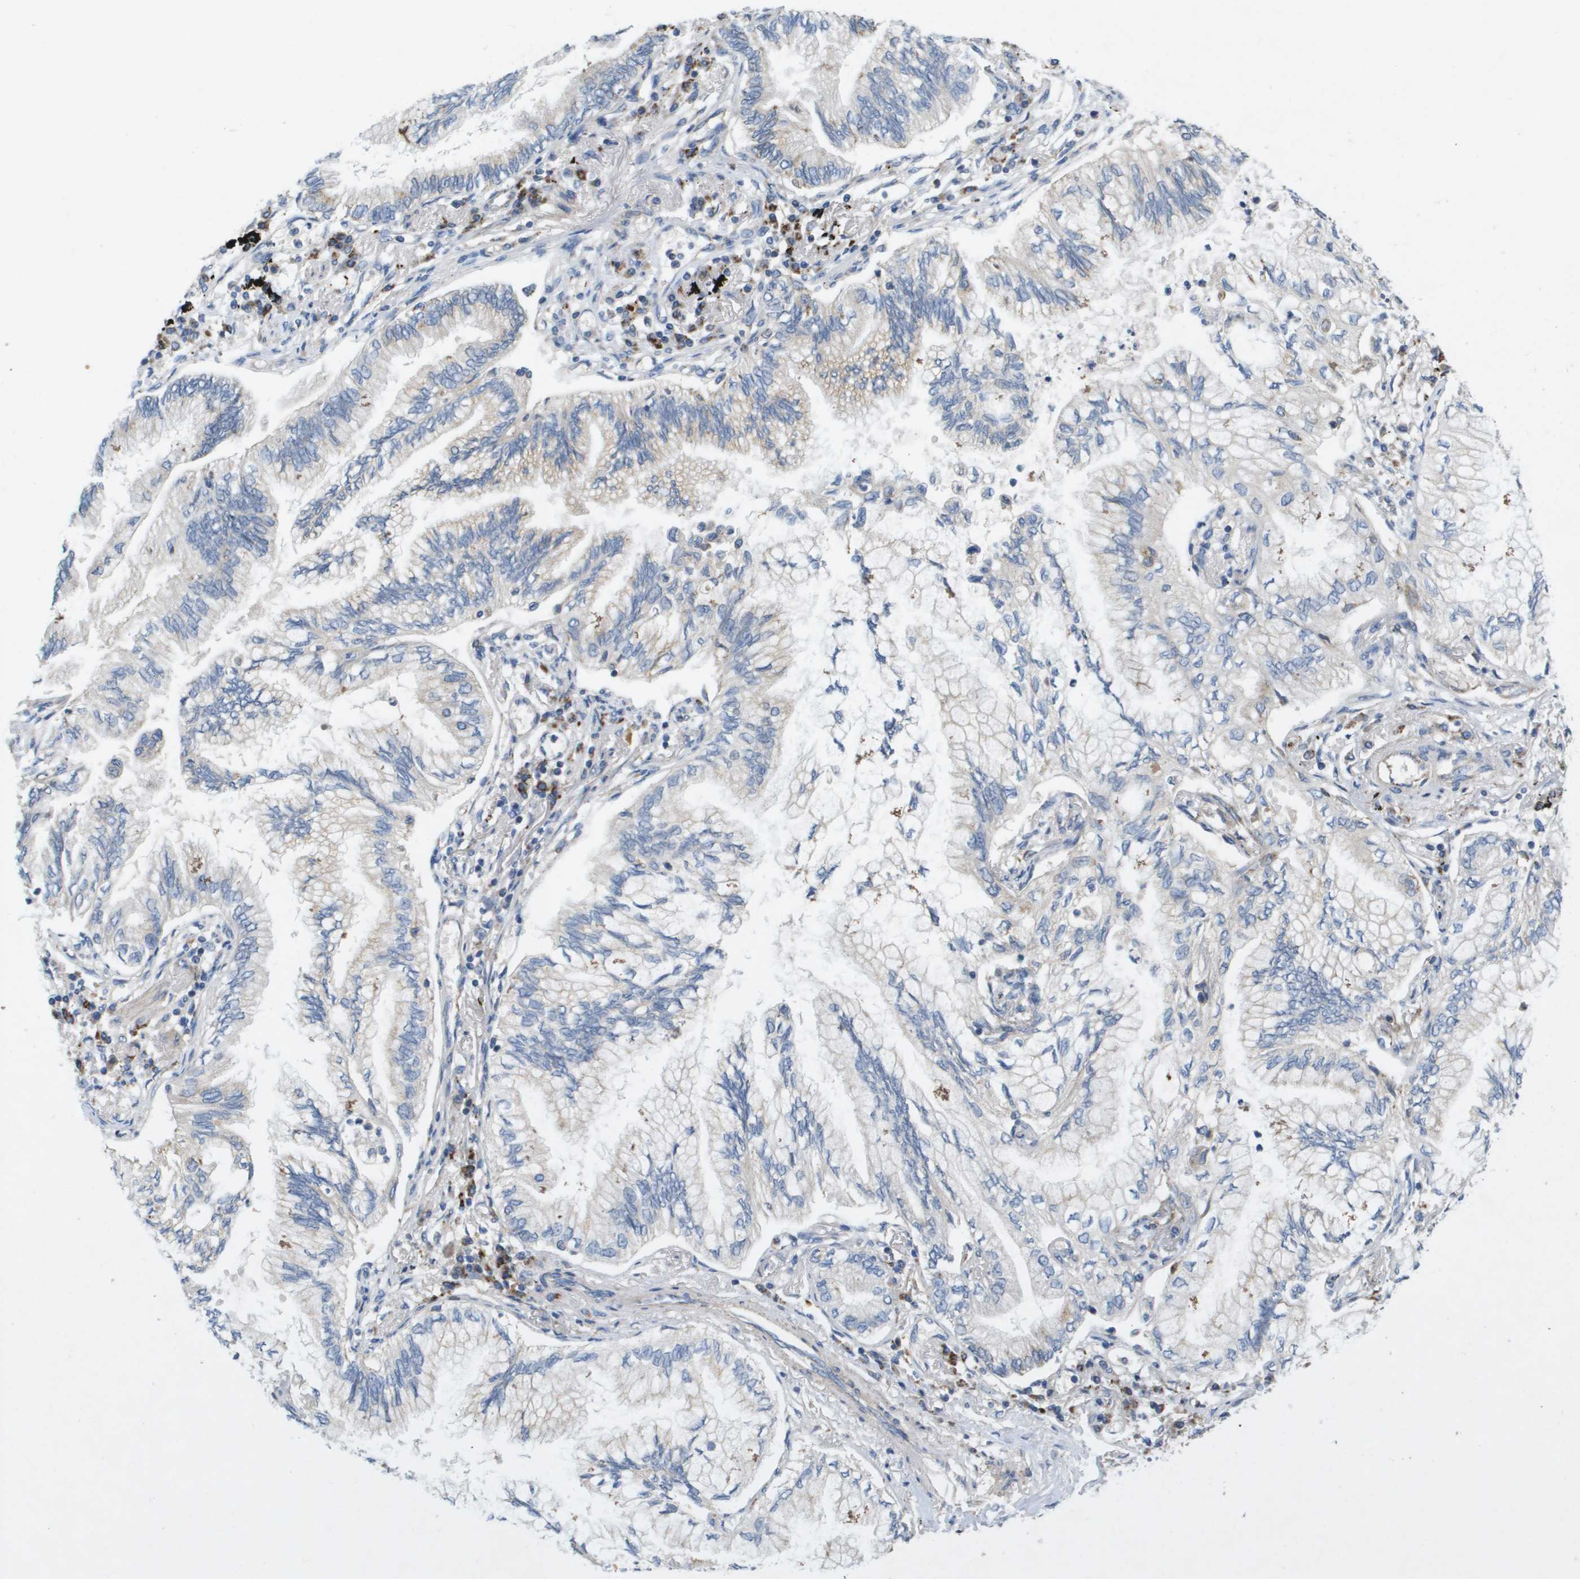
{"staining": {"intensity": "negative", "quantity": "none", "location": "none"}, "tissue": "lung cancer", "cell_type": "Tumor cells", "image_type": "cancer", "snomed": [{"axis": "morphology", "description": "Normal tissue, NOS"}, {"axis": "morphology", "description": "Adenocarcinoma, NOS"}, {"axis": "topography", "description": "Bronchus"}, {"axis": "topography", "description": "Lung"}], "caption": "An image of adenocarcinoma (lung) stained for a protein displays no brown staining in tumor cells.", "gene": "B3GNT5", "patient": {"sex": "female", "age": 70}}